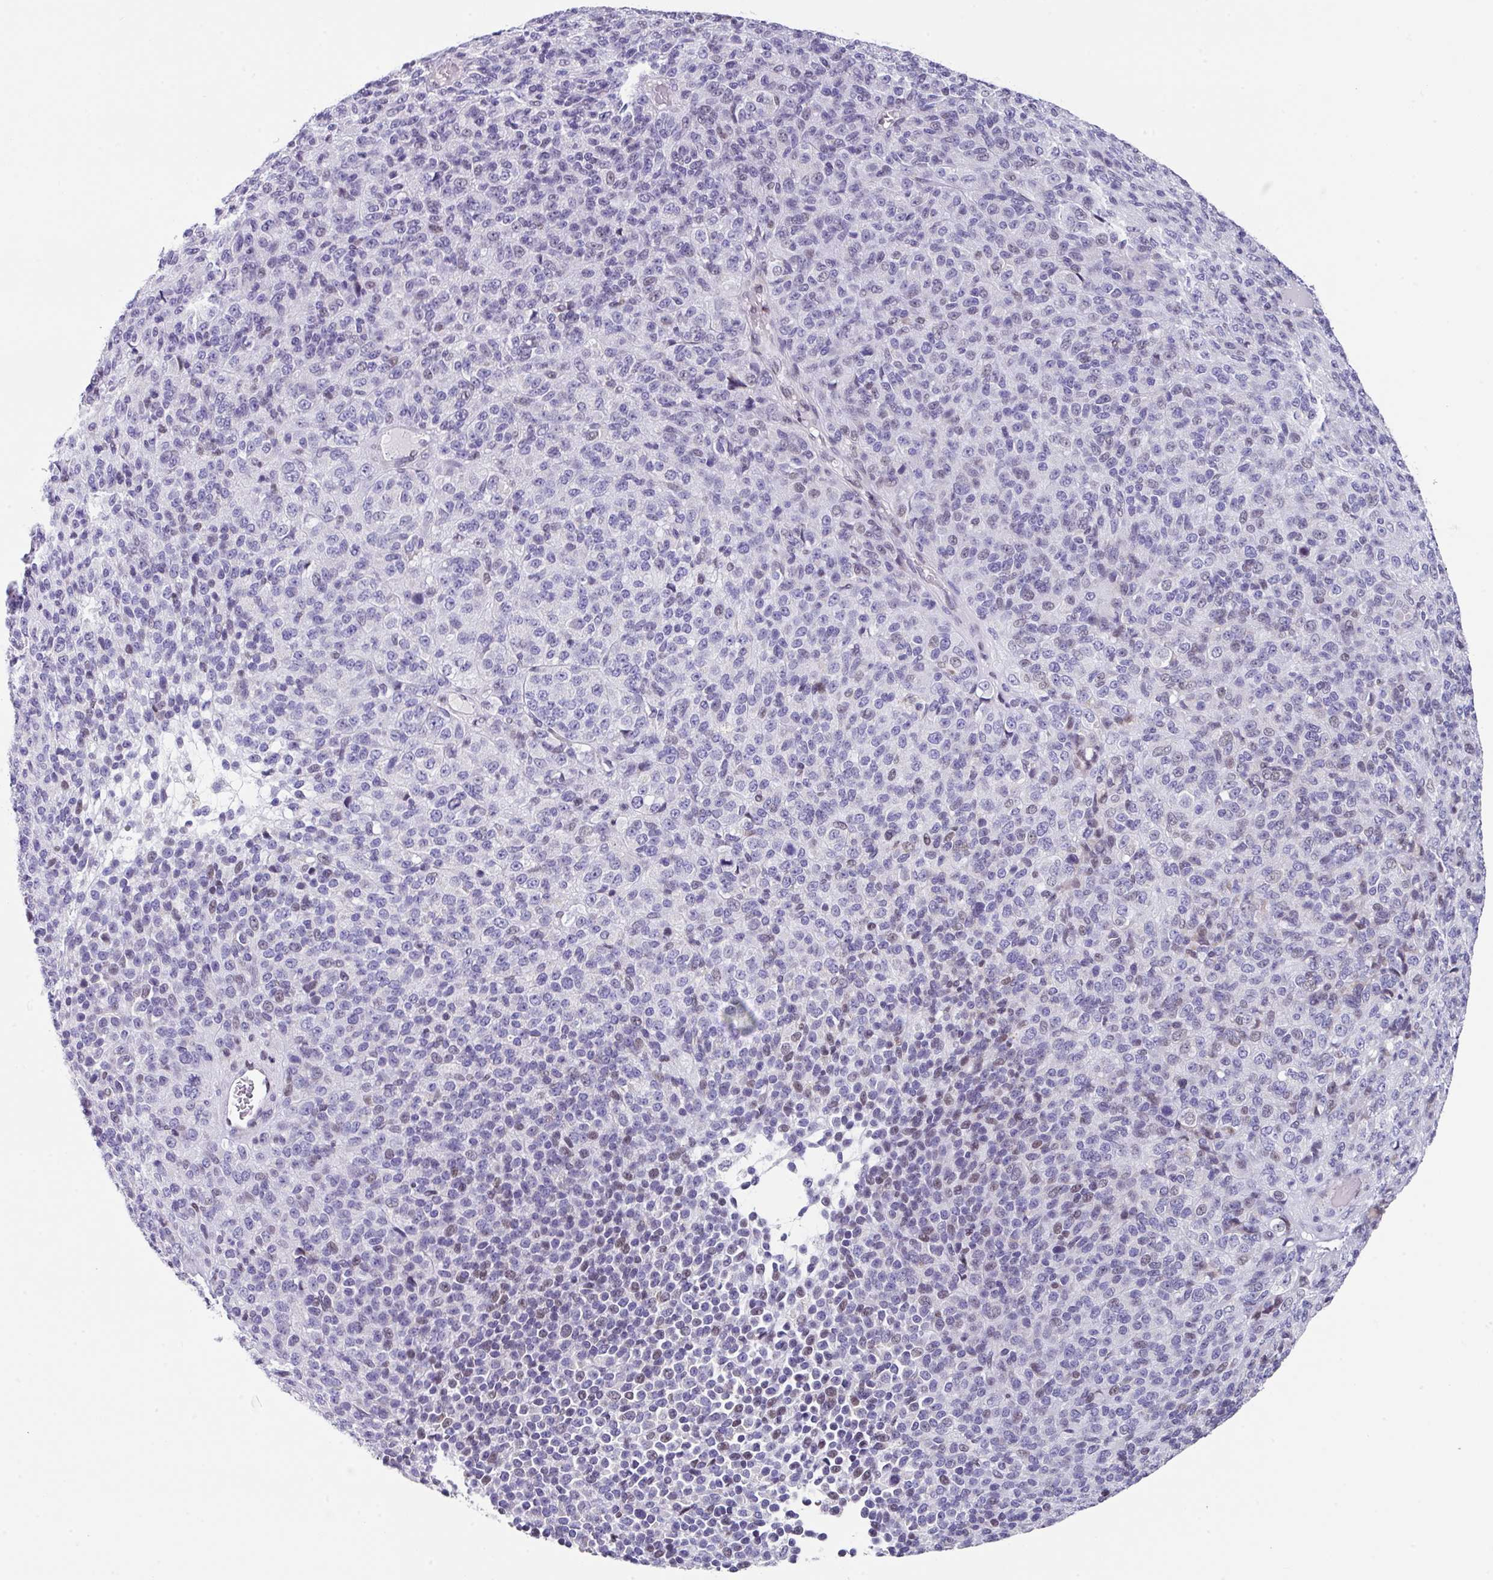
{"staining": {"intensity": "weak", "quantity": "<25%", "location": "nuclear"}, "tissue": "melanoma", "cell_type": "Tumor cells", "image_type": "cancer", "snomed": [{"axis": "morphology", "description": "Malignant melanoma, Metastatic site"}, {"axis": "topography", "description": "Brain"}], "caption": "Tumor cells are negative for protein expression in human malignant melanoma (metastatic site).", "gene": "TCF3", "patient": {"sex": "female", "age": 56}}